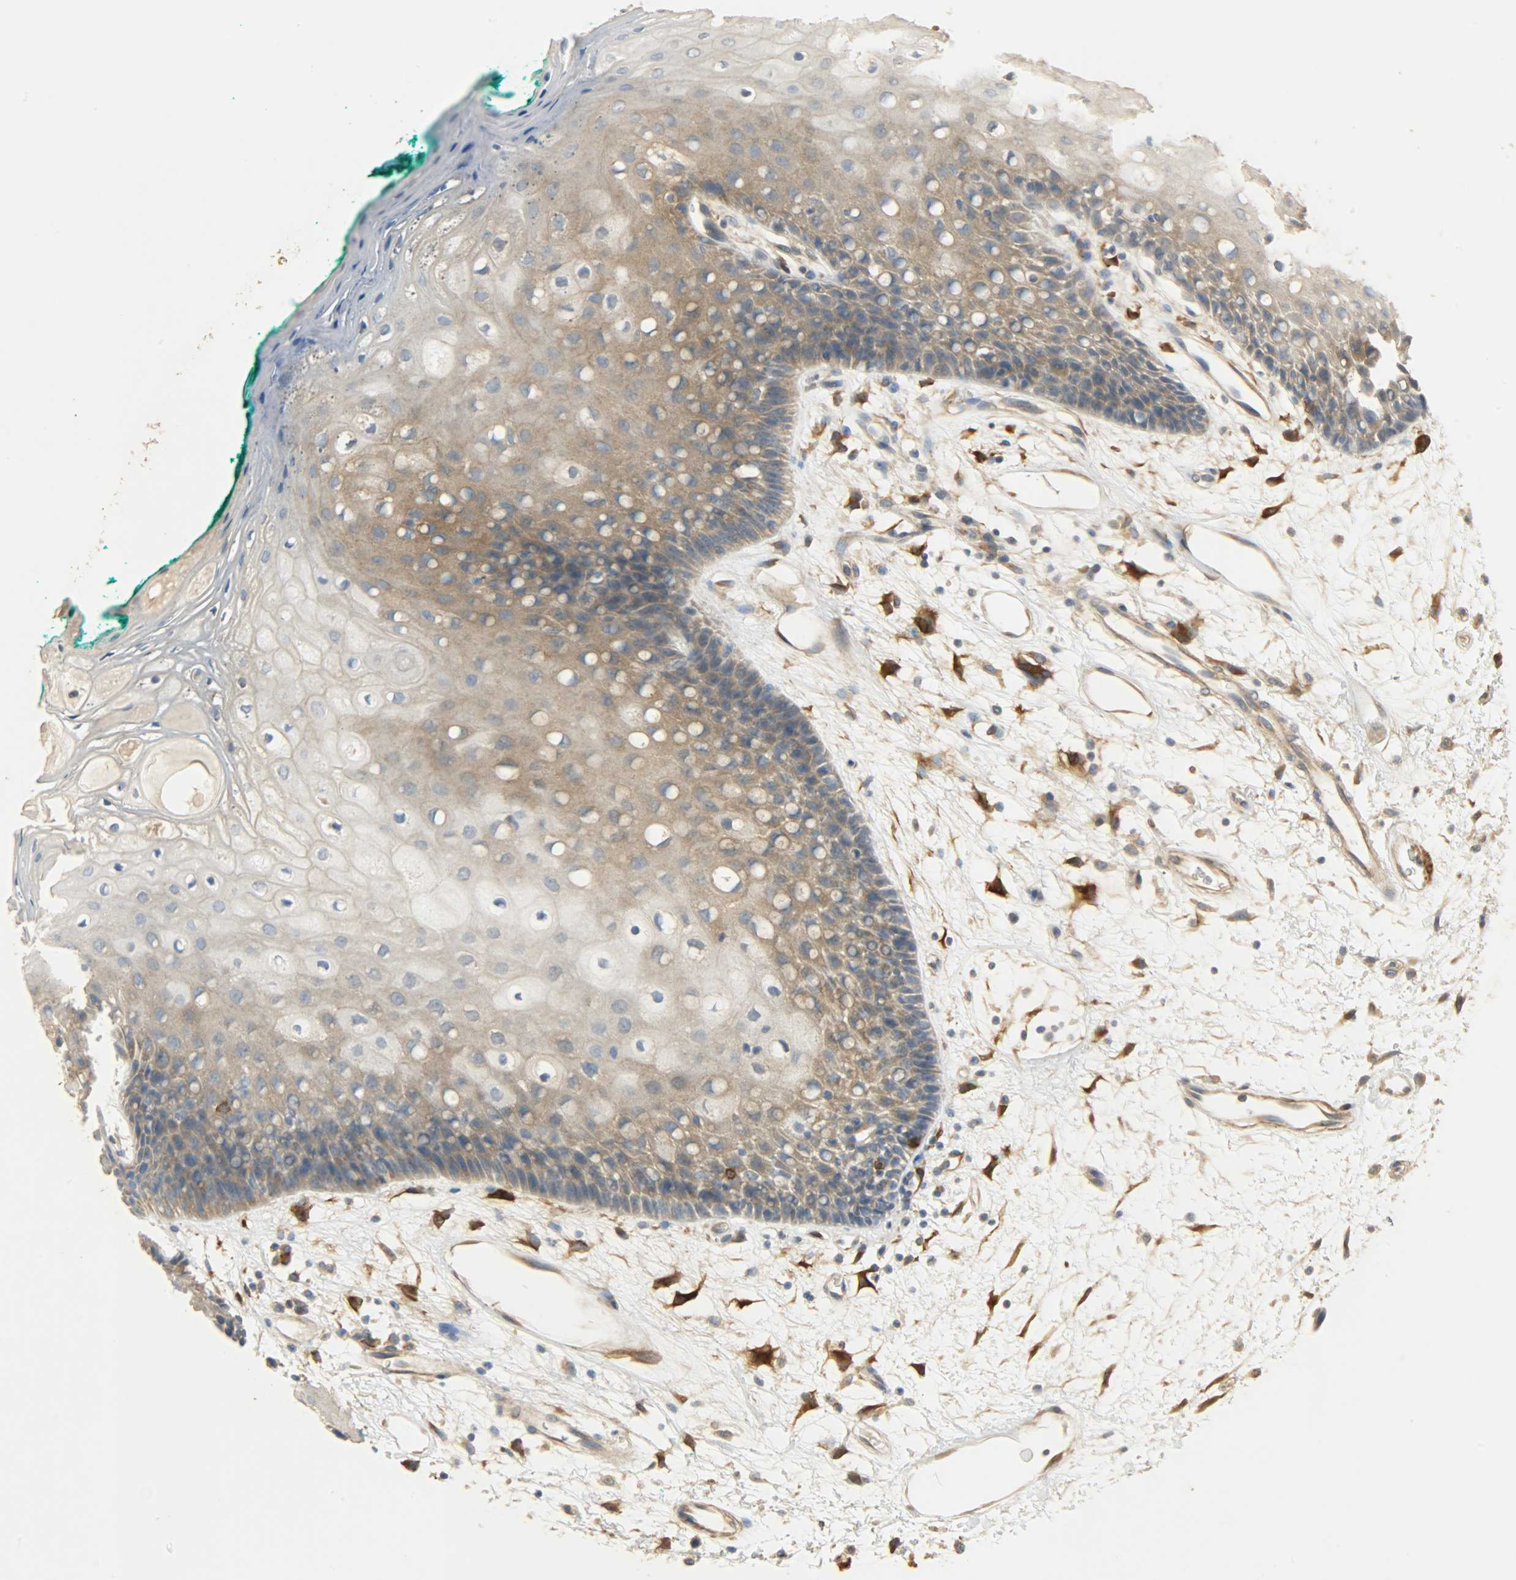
{"staining": {"intensity": "moderate", "quantity": "25%-75%", "location": "cytoplasmic/membranous"}, "tissue": "oral mucosa", "cell_type": "Squamous epithelial cells", "image_type": "normal", "snomed": [{"axis": "morphology", "description": "Normal tissue, NOS"}, {"axis": "morphology", "description": "Squamous cell carcinoma, NOS"}, {"axis": "topography", "description": "Skeletal muscle"}, {"axis": "topography", "description": "Oral tissue"}, {"axis": "topography", "description": "Head-Neck"}], "caption": "Immunohistochemical staining of benign oral mucosa demonstrates moderate cytoplasmic/membranous protein positivity in approximately 25%-75% of squamous epithelial cells.", "gene": "C1orf198", "patient": {"sex": "female", "age": 84}}